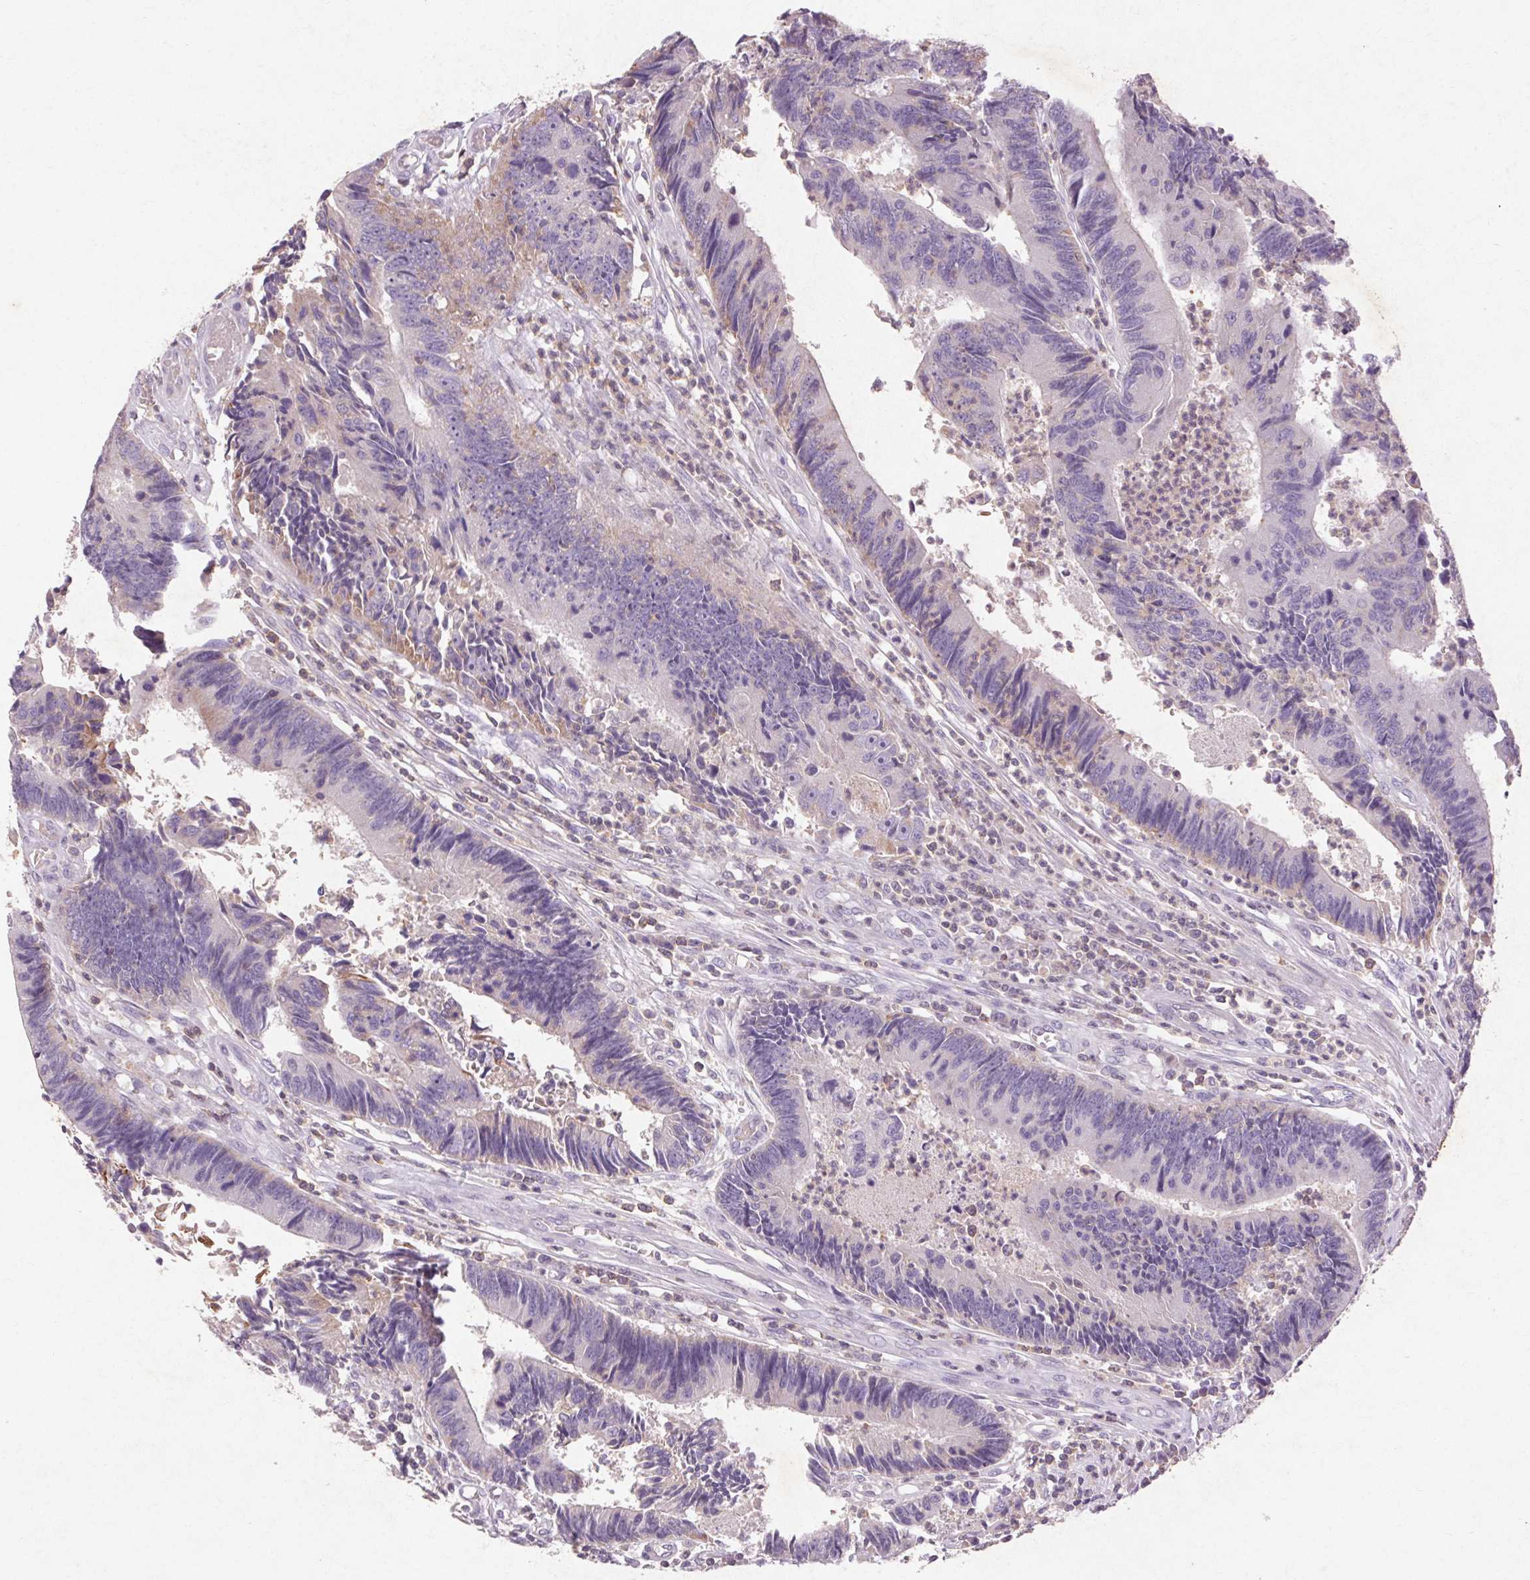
{"staining": {"intensity": "negative", "quantity": "none", "location": "none"}, "tissue": "colorectal cancer", "cell_type": "Tumor cells", "image_type": "cancer", "snomed": [{"axis": "morphology", "description": "Adenocarcinoma, NOS"}, {"axis": "topography", "description": "Colon"}], "caption": "Immunohistochemistry (IHC) image of neoplastic tissue: colorectal cancer (adenocarcinoma) stained with DAB demonstrates no significant protein positivity in tumor cells.", "gene": "FNDC7", "patient": {"sex": "female", "age": 67}}